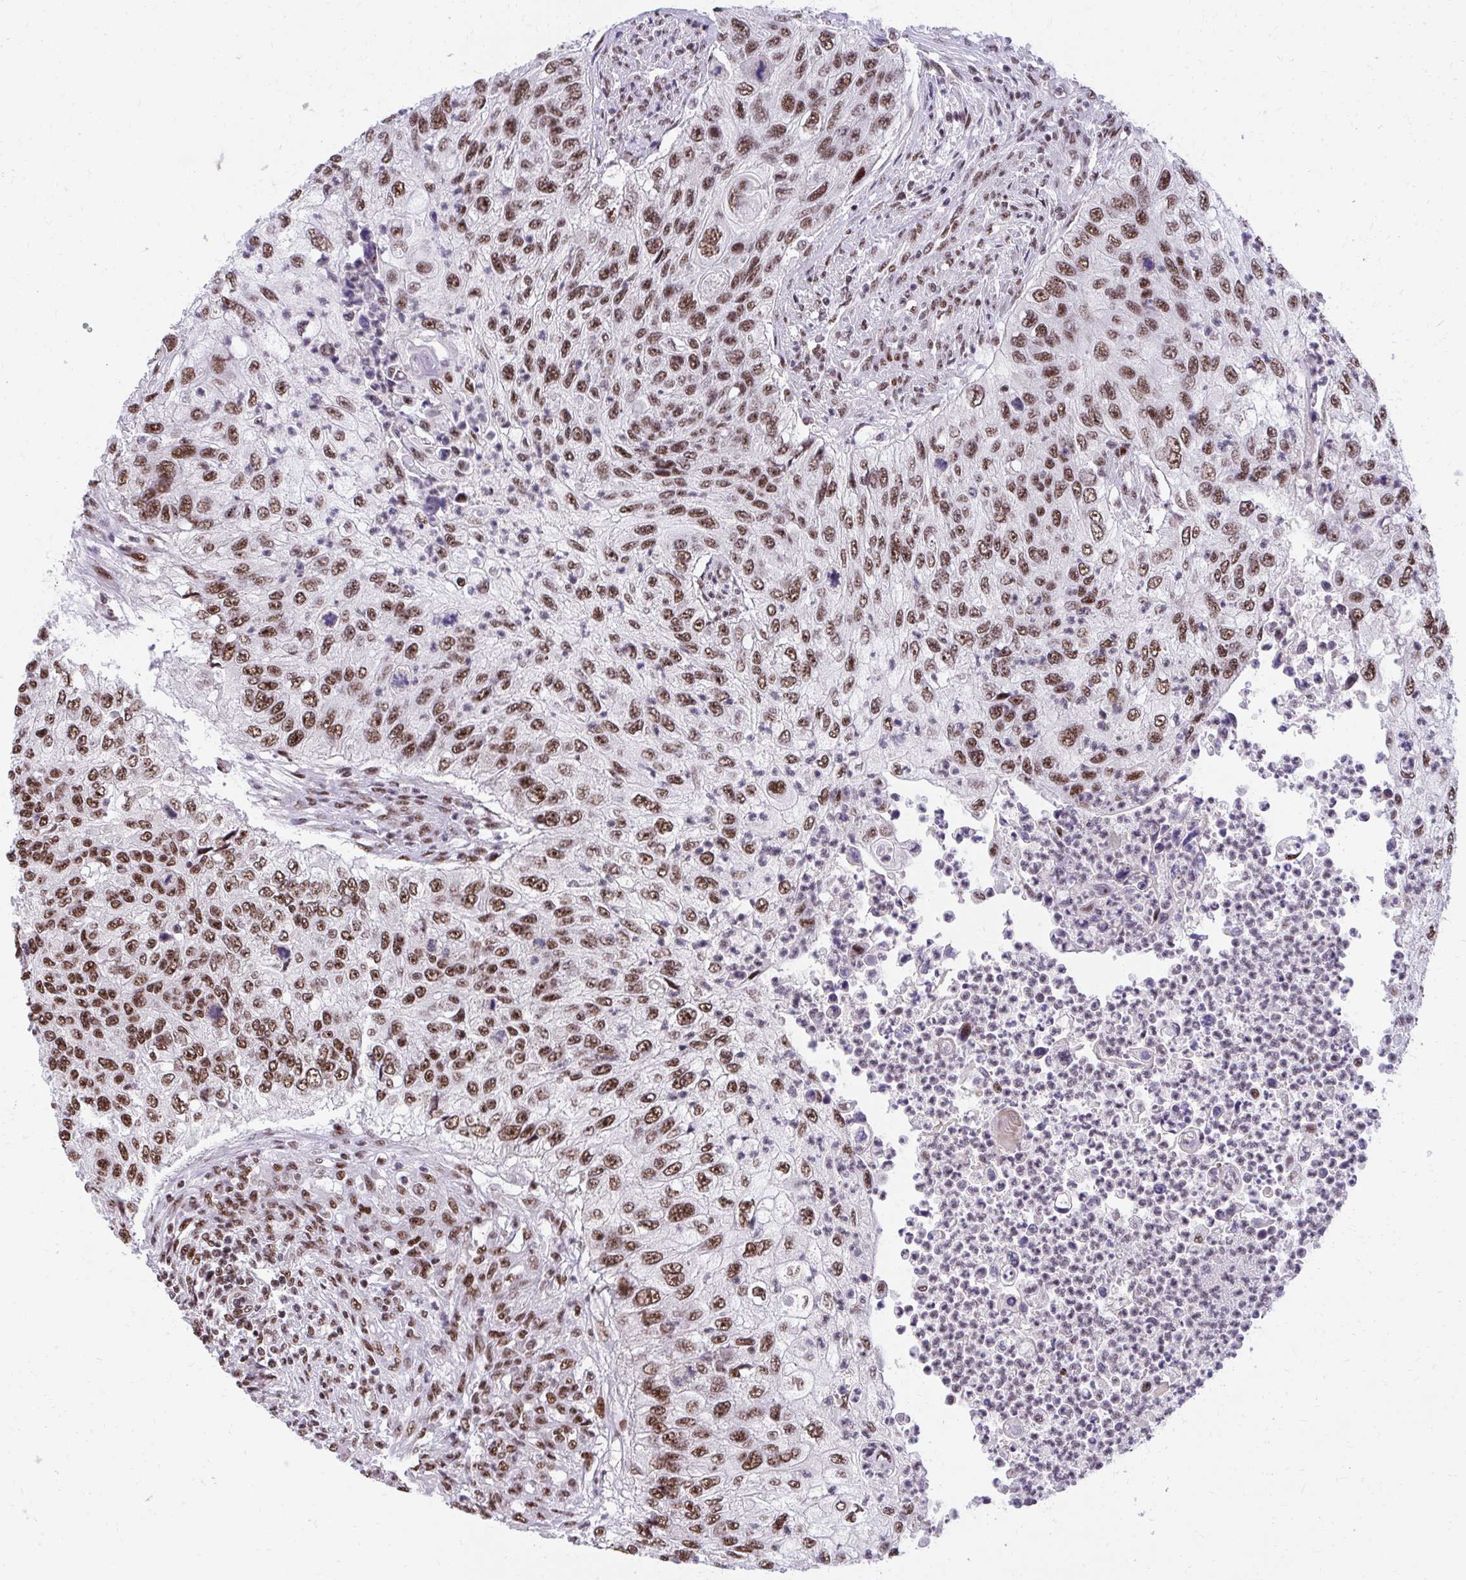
{"staining": {"intensity": "moderate", "quantity": ">75%", "location": "nuclear"}, "tissue": "urothelial cancer", "cell_type": "Tumor cells", "image_type": "cancer", "snomed": [{"axis": "morphology", "description": "Urothelial carcinoma, High grade"}, {"axis": "topography", "description": "Urinary bladder"}], "caption": "A micrograph of human high-grade urothelial carcinoma stained for a protein shows moderate nuclear brown staining in tumor cells.", "gene": "SYNE4", "patient": {"sex": "female", "age": 60}}